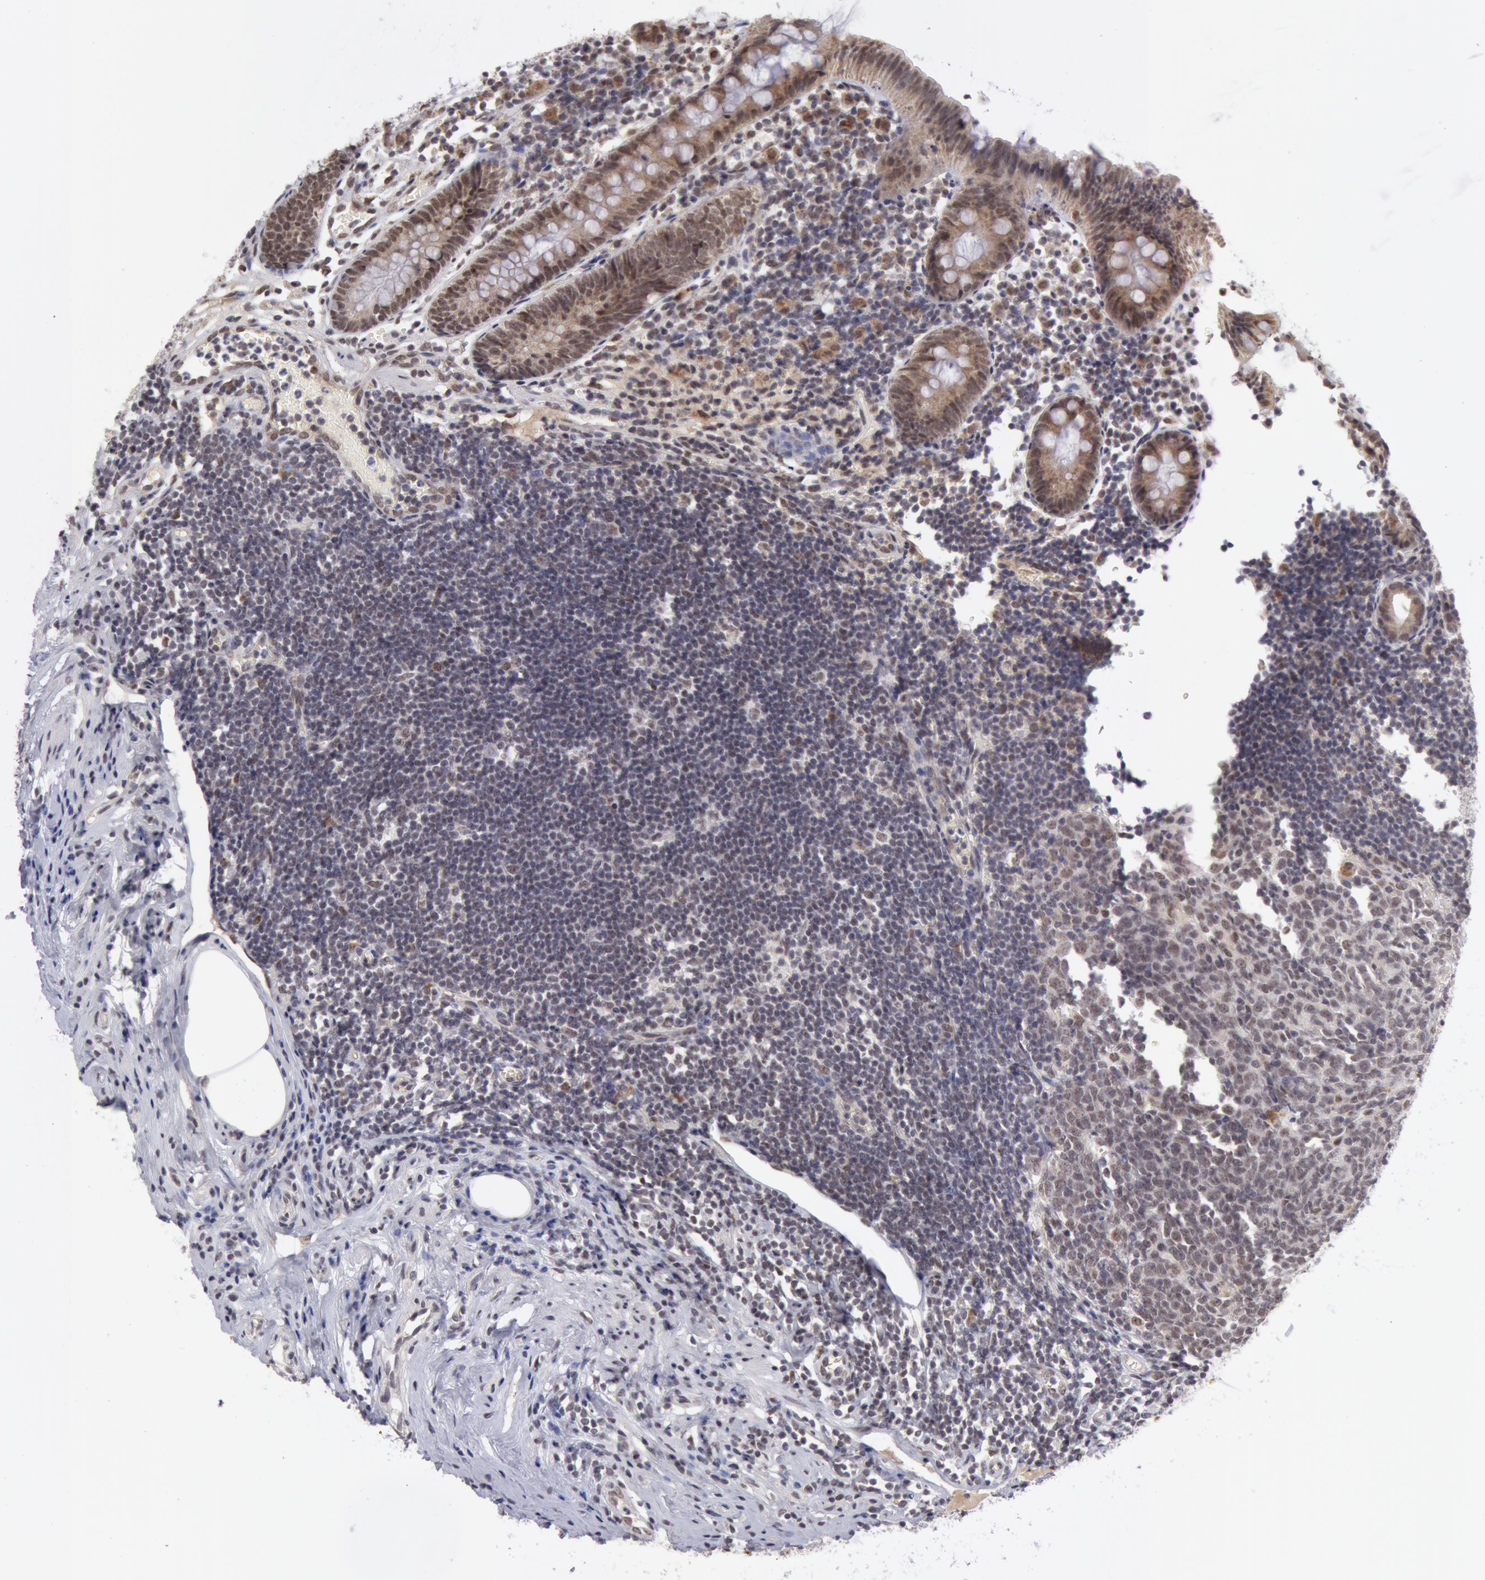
{"staining": {"intensity": "moderate", "quantity": "25%-75%", "location": "cytoplasmic/membranous,nuclear"}, "tissue": "appendix", "cell_type": "Glandular cells", "image_type": "normal", "snomed": [{"axis": "morphology", "description": "Normal tissue, NOS"}, {"axis": "topography", "description": "Appendix"}], "caption": "Immunohistochemistry (IHC) of unremarkable human appendix exhibits medium levels of moderate cytoplasmic/membranous,nuclear expression in approximately 25%-75% of glandular cells. (Stains: DAB in brown, nuclei in blue, Microscopy: brightfield microscopy at high magnification).", "gene": "VRTN", "patient": {"sex": "male", "age": 38}}